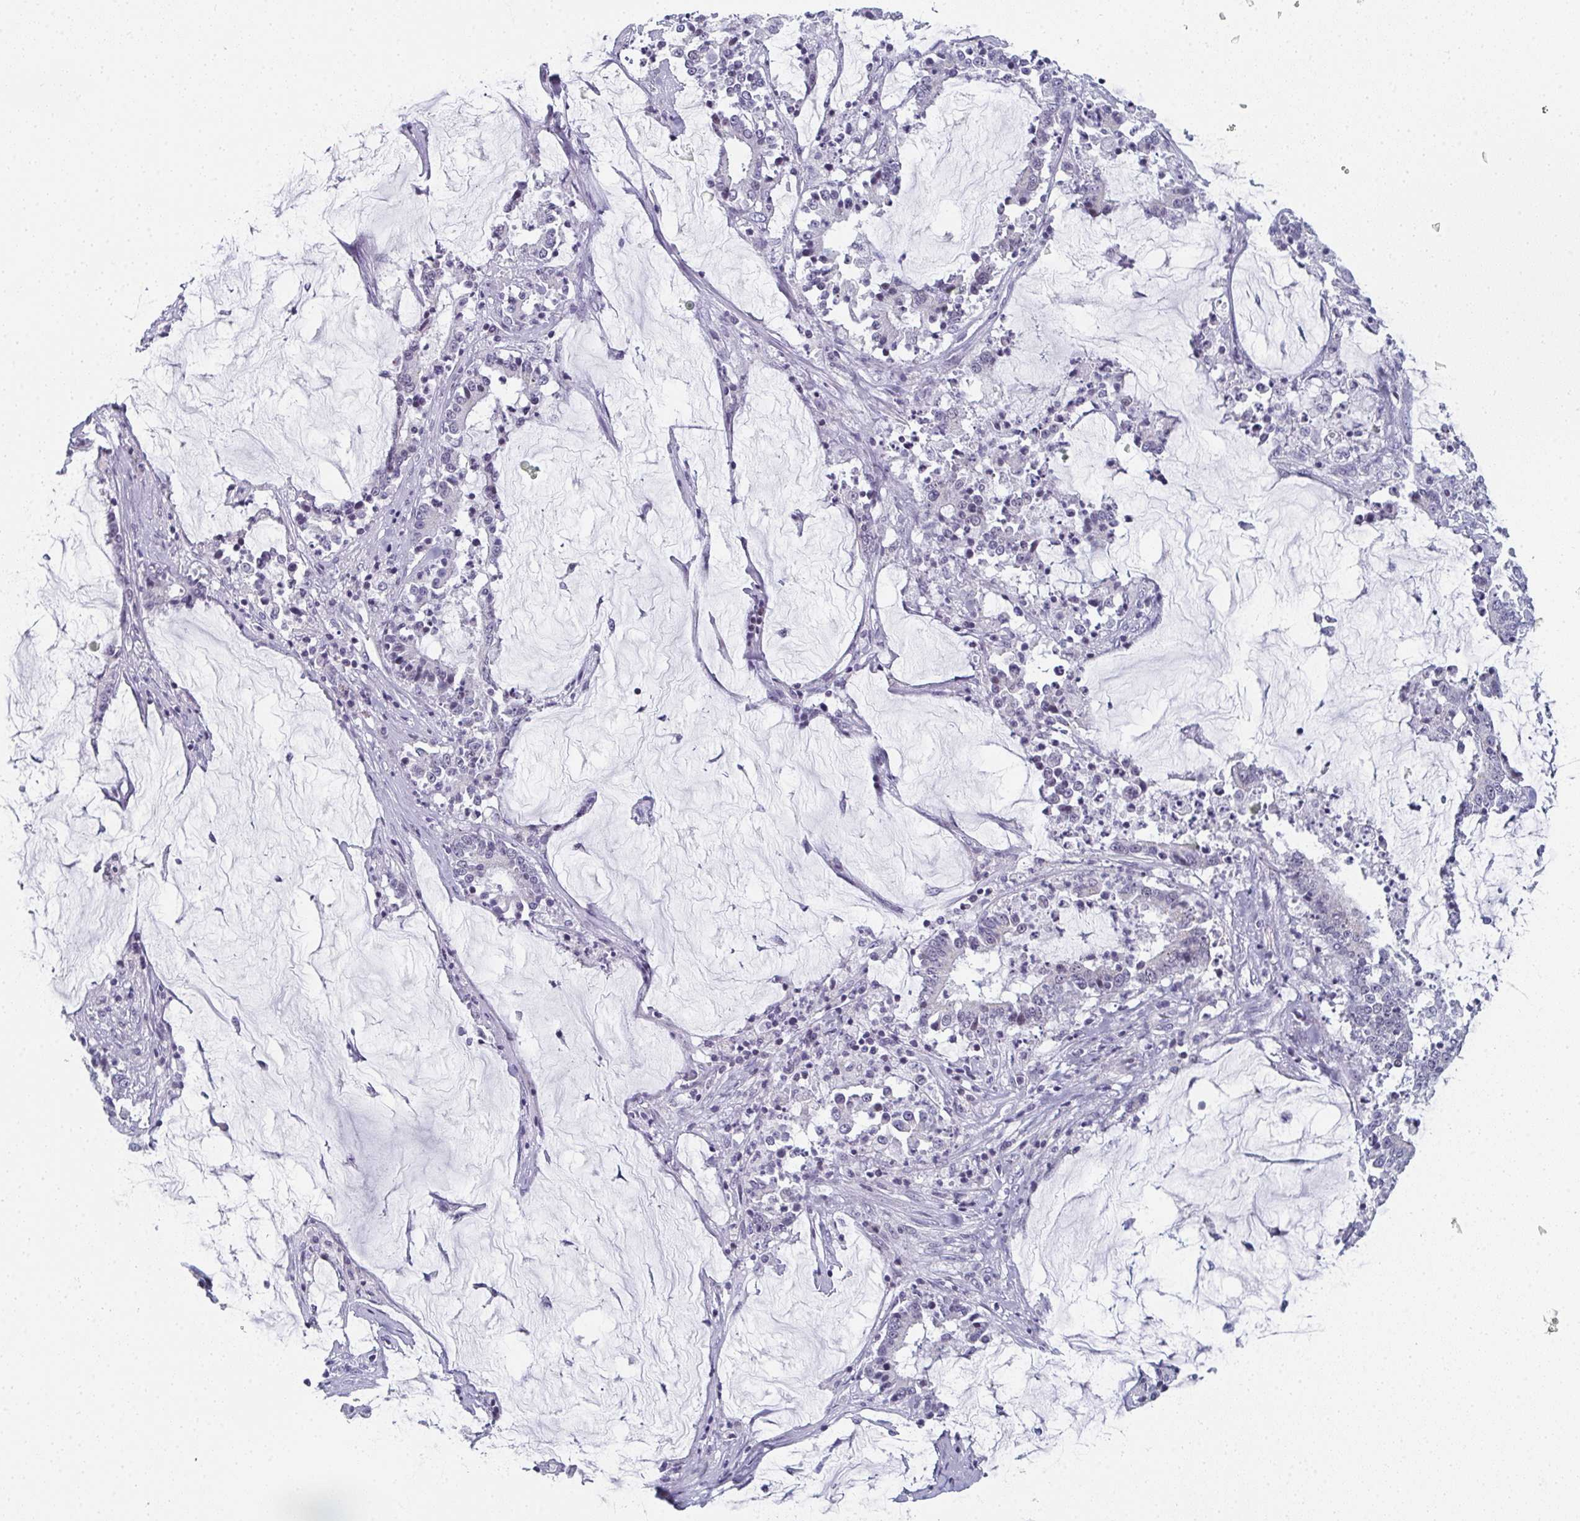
{"staining": {"intensity": "negative", "quantity": "none", "location": "none"}, "tissue": "stomach cancer", "cell_type": "Tumor cells", "image_type": "cancer", "snomed": [{"axis": "morphology", "description": "Adenocarcinoma, NOS"}, {"axis": "topography", "description": "Stomach, upper"}], "caption": "There is no significant expression in tumor cells of stomach cancer.", "gene": "PYCR3", "patient": {"sex": "male", "age": 68}}